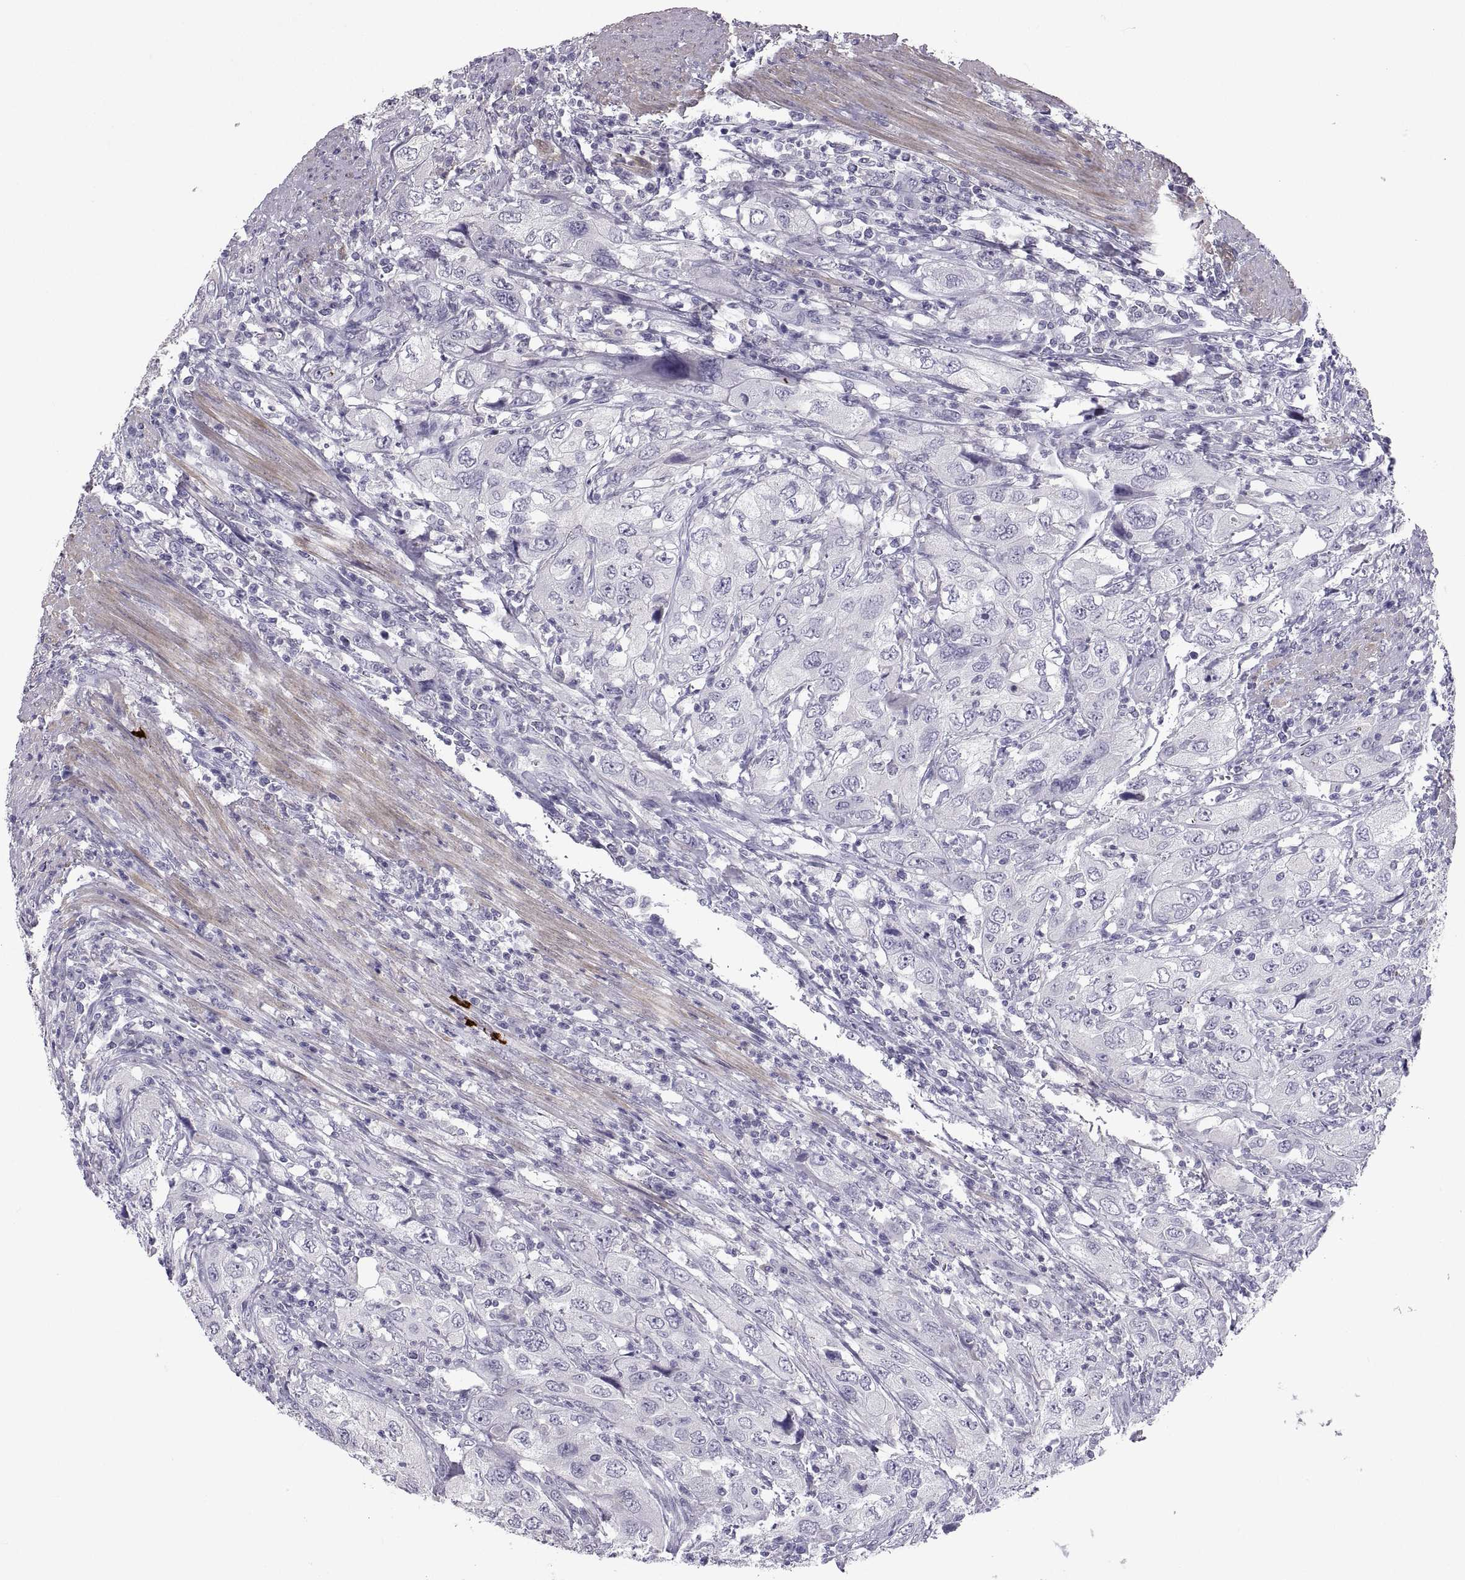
{"staining": {"intensity": "negative", "quantity": "none", "location": "none"}, "tissue": "urothelial cancer", "cell_type": "Tumor cells", "image_type": "cancer", "snomed": [{"axis": "morphology", "description": "Urothelial carcinoma, High grade"}, {"axis": "topography", "description": "Urinary bladder"}], "caption": "IHC photomicrograph of human urothelial cancer stained for a protein (brown), which reveals no expression in tumor cells.", "gene": "IGSF1", "patient": {"sex": "male", "age": 76}}